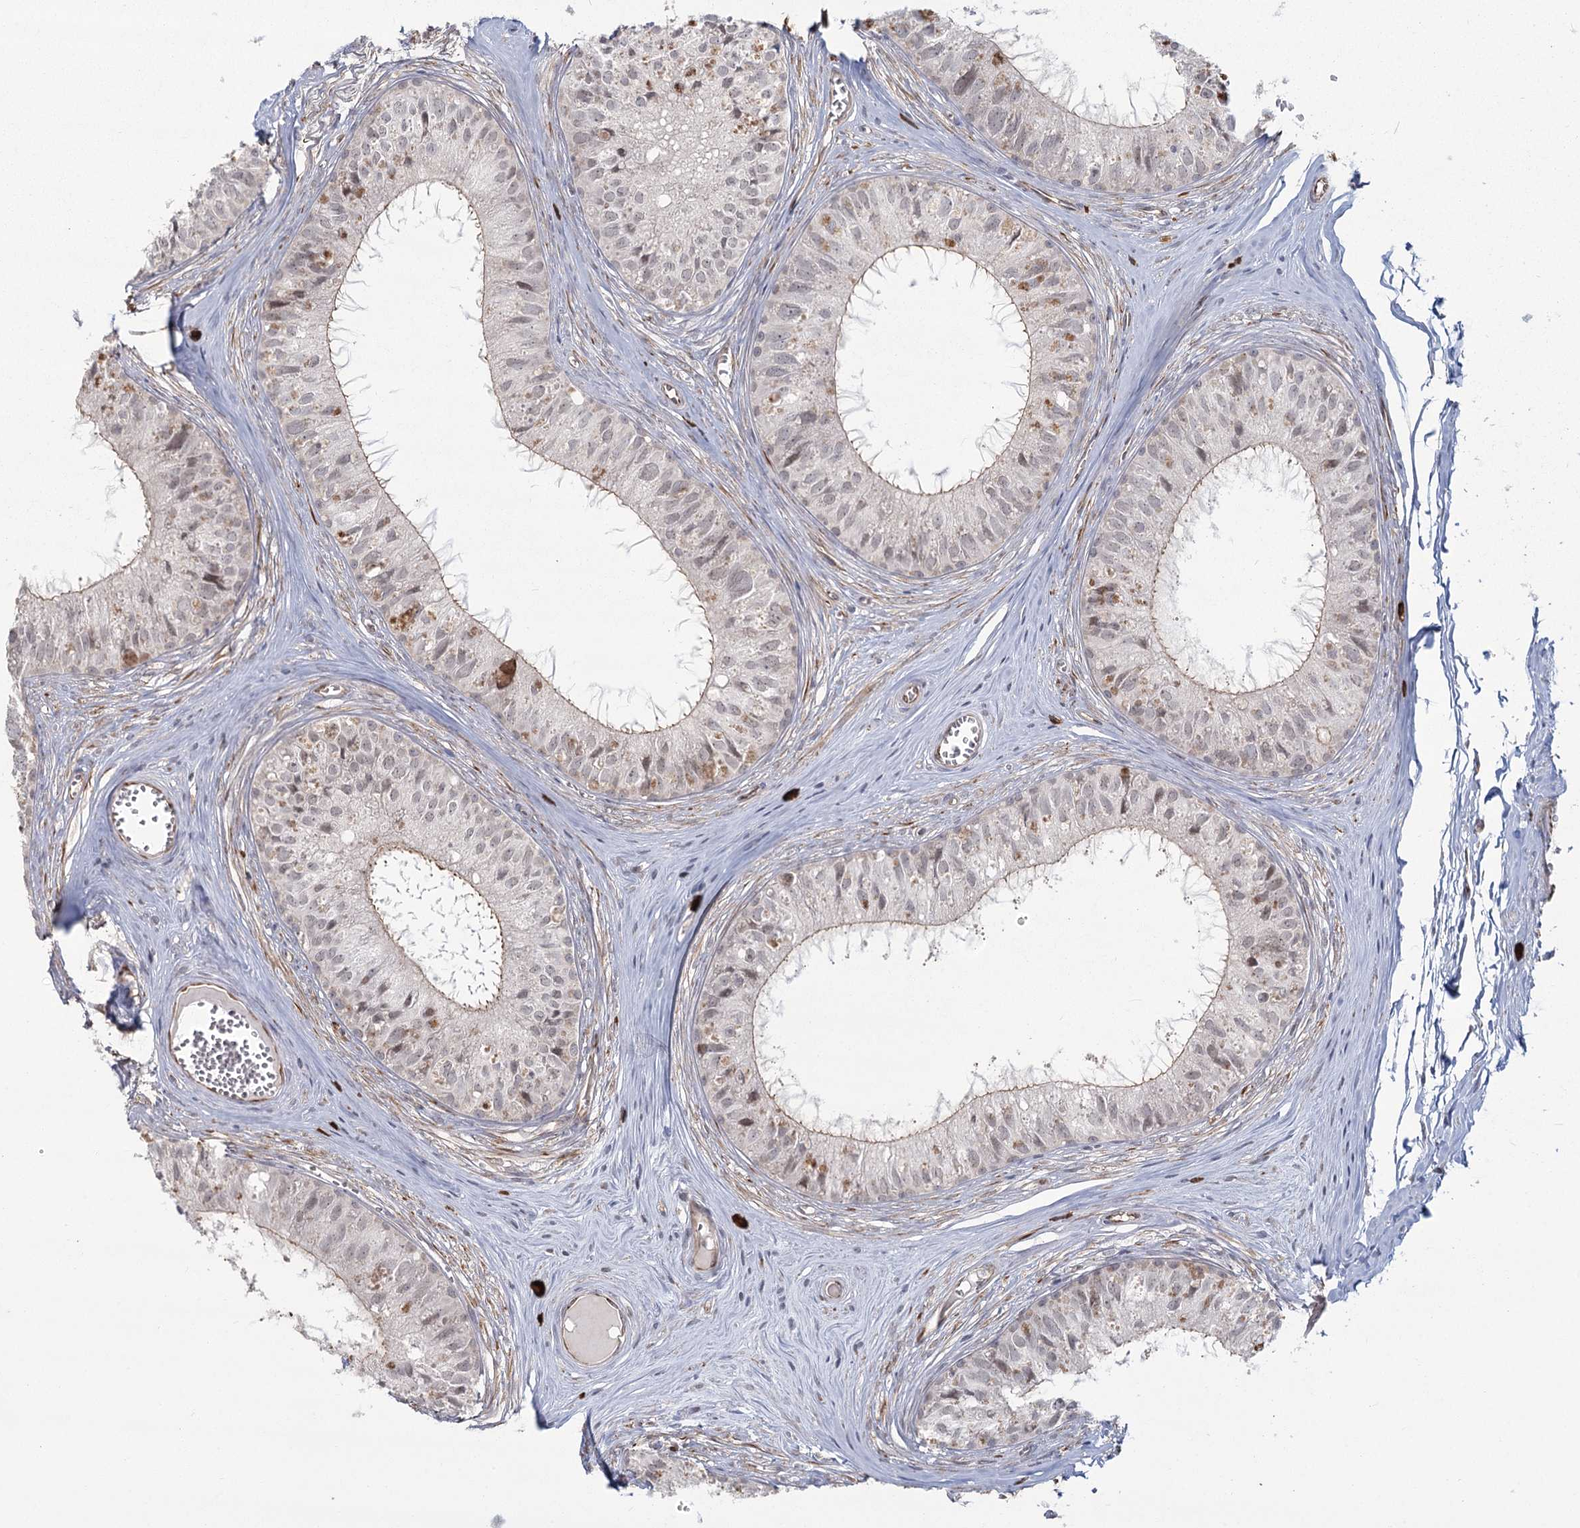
{"staining": {"intensity": "moderate", "quantity": "25%-75%", "location": "cytoplasmic/membranous"}, "tissue": "epididymis", "cell_type": "Glandular cells", "image_type": "normal", "snomed": [{"axis": "morphology", "description": "Normal tissue, NOS"}, {"axis": "topography", "description": "Epididymis"}], "caption": "Immunohistochemical staining of normal human epididymis displays 25%-75% levels of moderate cytoplasmic/membranous protein staining in approximately 25%-75% of glandular cells. The protein of interest is shown in brown color, while the nuclei are stained blue.", "gene": "AP2M1", "patient": {"sex": "male", "age": 36}}